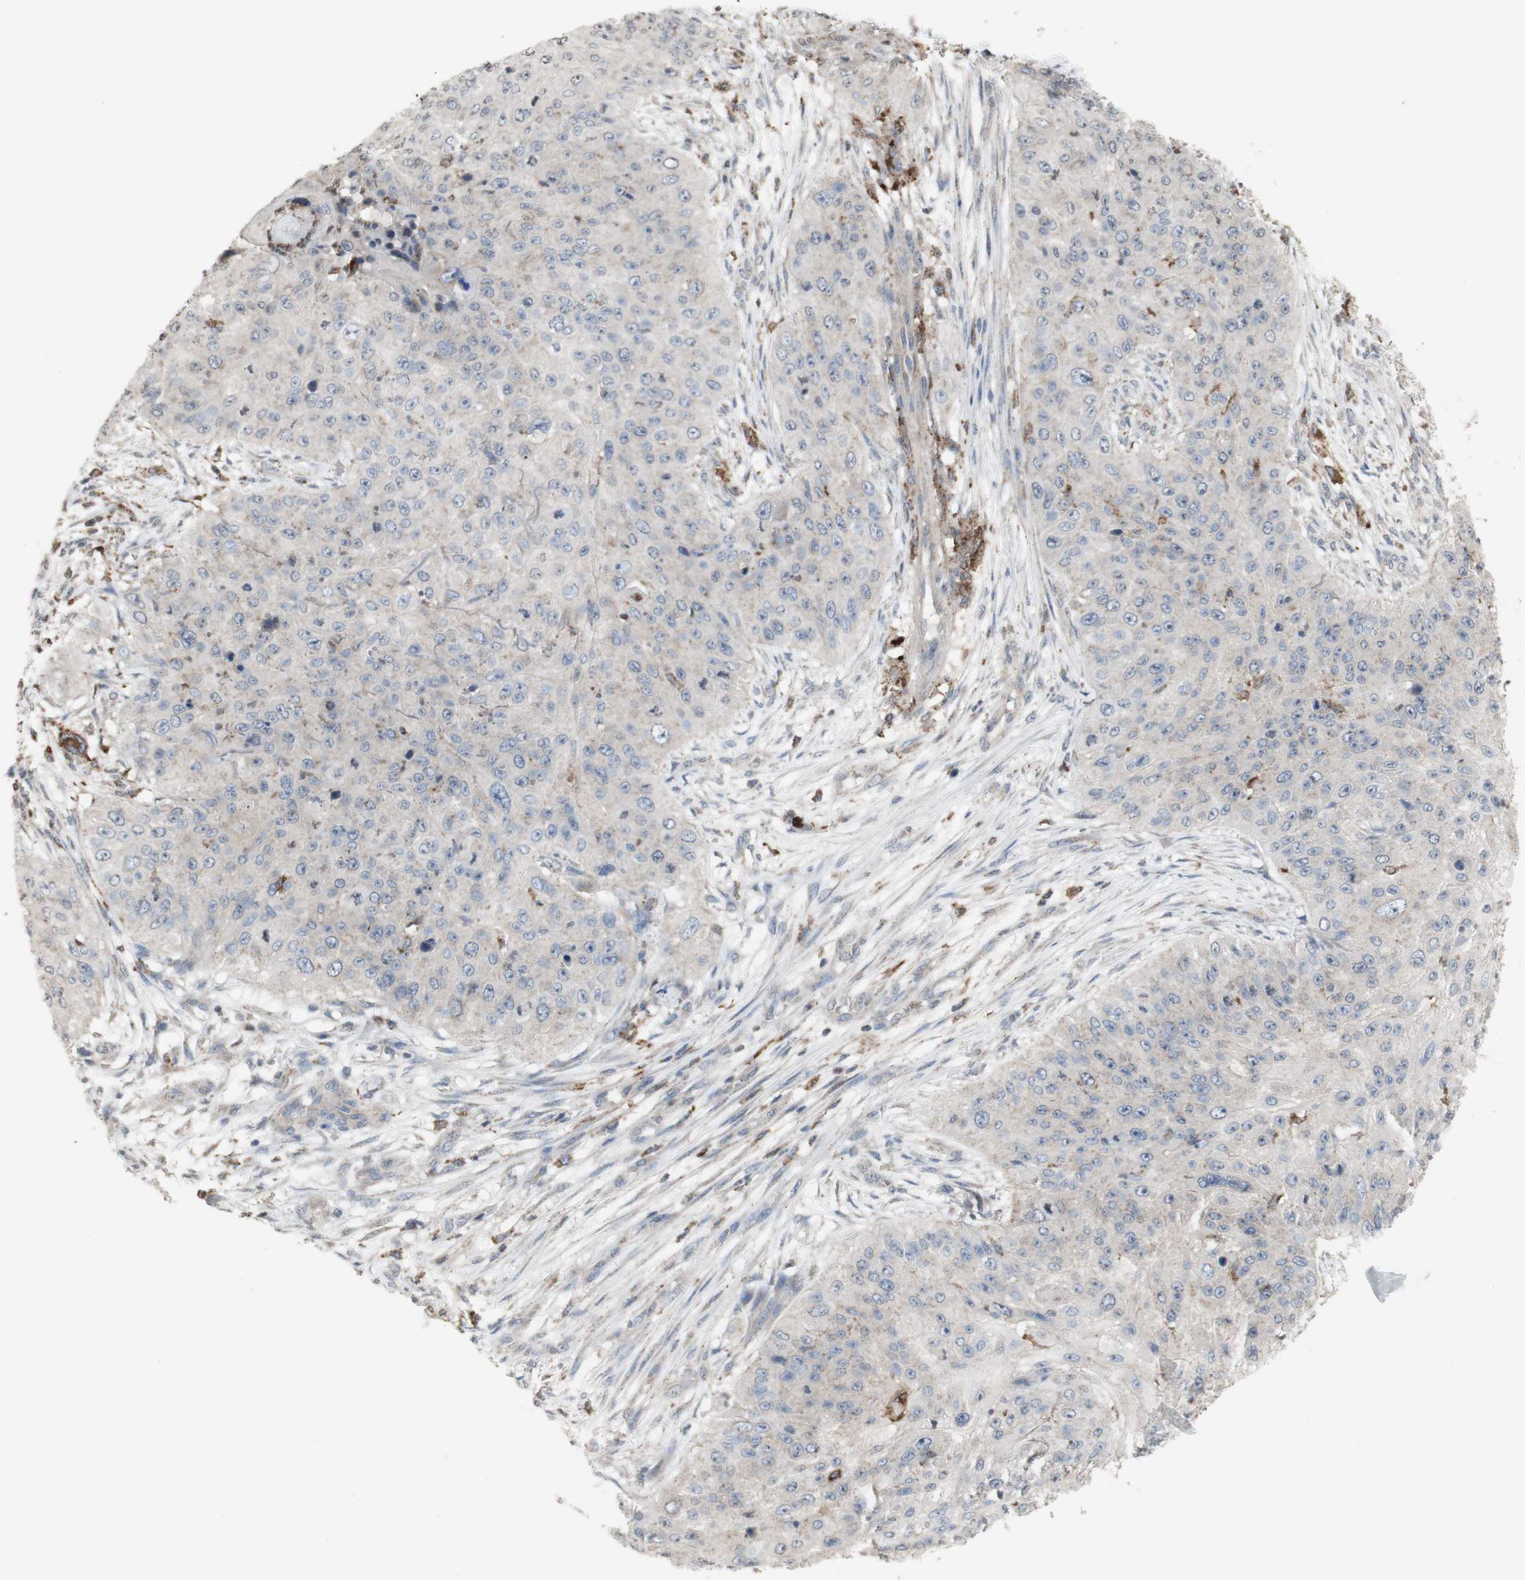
{"staining": {"intensity": "negative", "quantity": "none", "location": "none"}, "tissue": "skin cancer", "cell_type": "Tumor cells", "image_type": "cancer", "snomed": [{"axis": "morphology", "description": "Squamous cell carcinoma, NOS"}, {"axis": "topography", "description": "Skin"}], "caption": "Immunohistochemical staining of skin cancer (squamous cell carcinoma) demonstrates no significant expression in tumor cells.", "gene": "ATP6V1E1", "patient": {"sex": "female", "age": 80}}